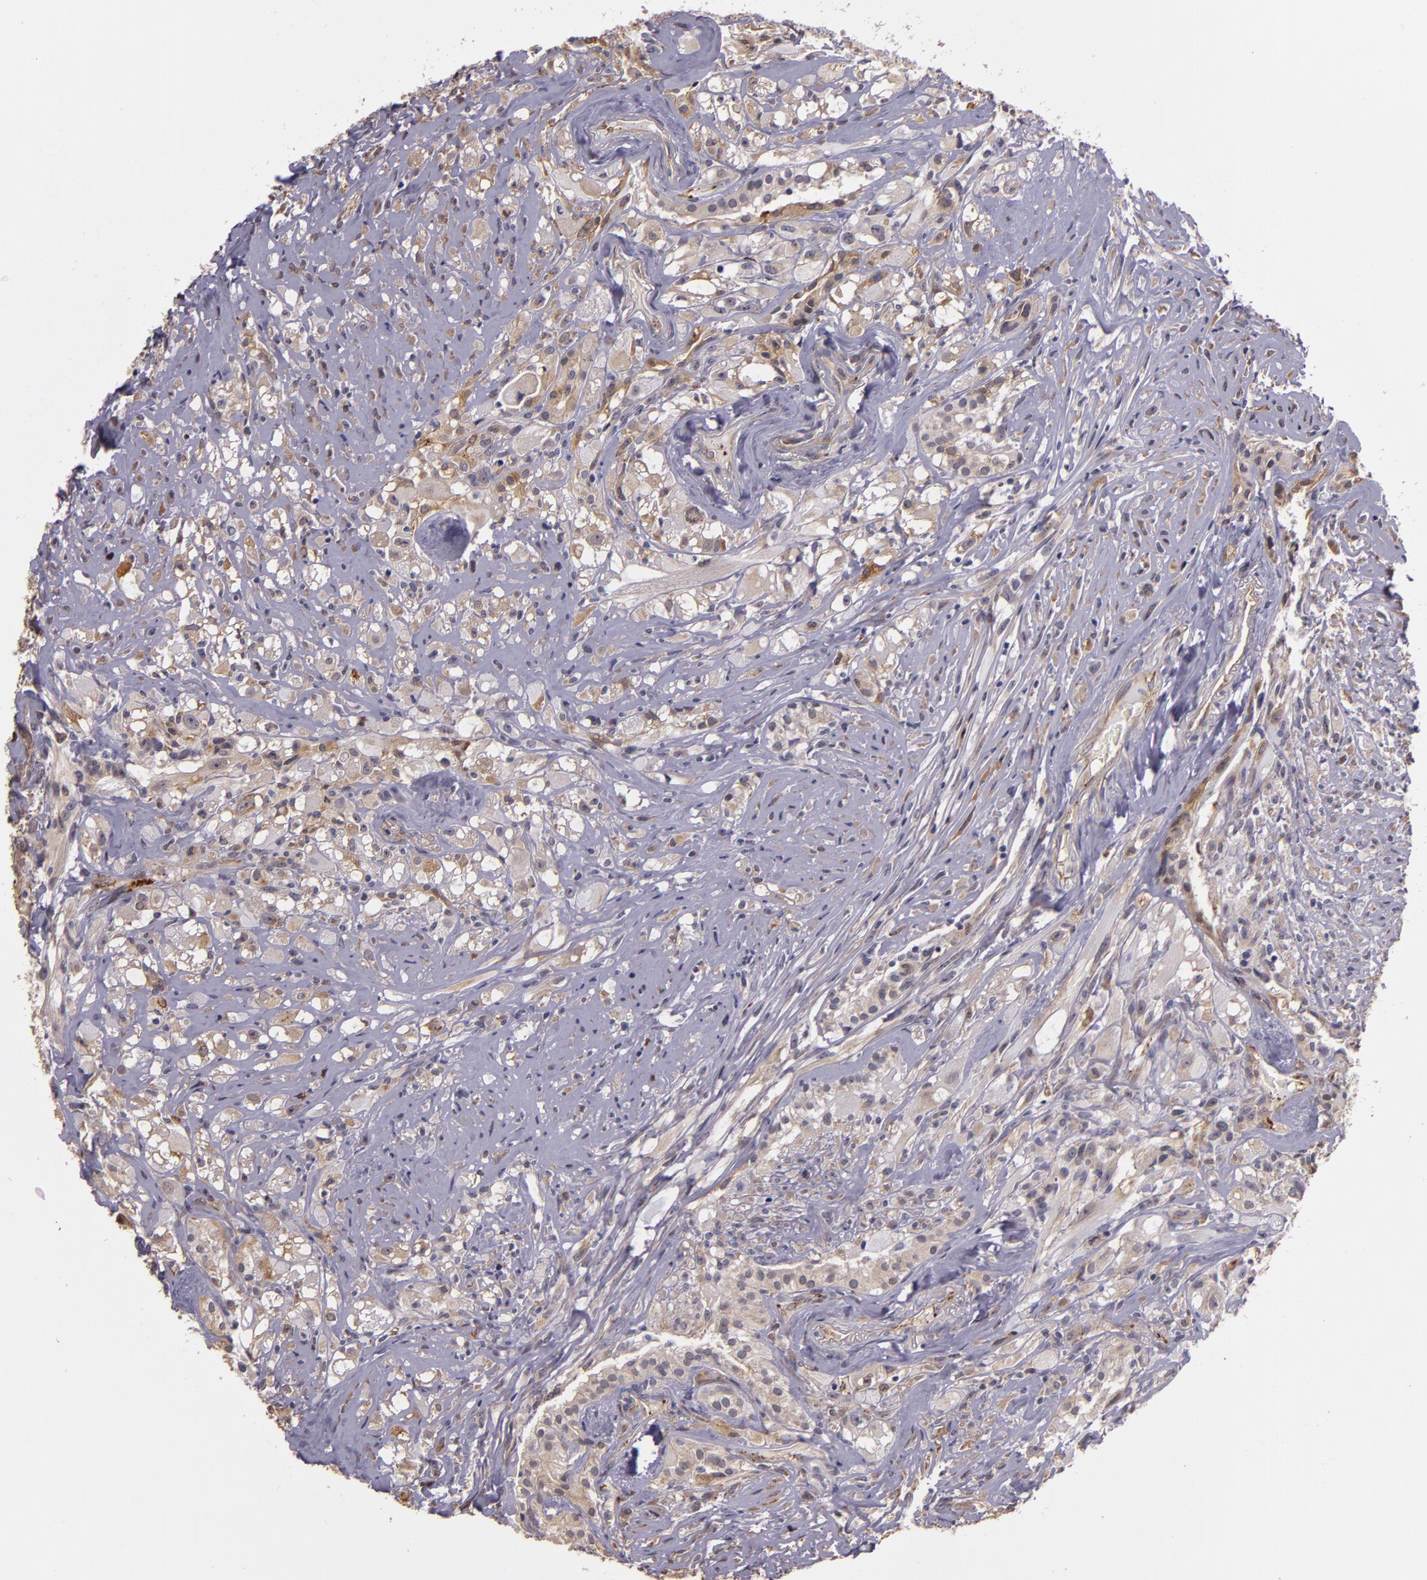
{"staining": {"intensity": "weak", "quantity": "<25%", "location": "cytoplasmic/membranous"}, "tissue": "glioma", "cell_type": "Tumor cells", "image_type": "cancer", "snomed": [{"axis": "morphology", "description": "Glioma, malignant, High grade"}, {"axis": "topography", "description": "Brain"}], "caption": "IHC of human glioma exhibits no expression in tumor cells.", "gene": "SYTL4", "patient": {"sex": "male", "age": 48}}